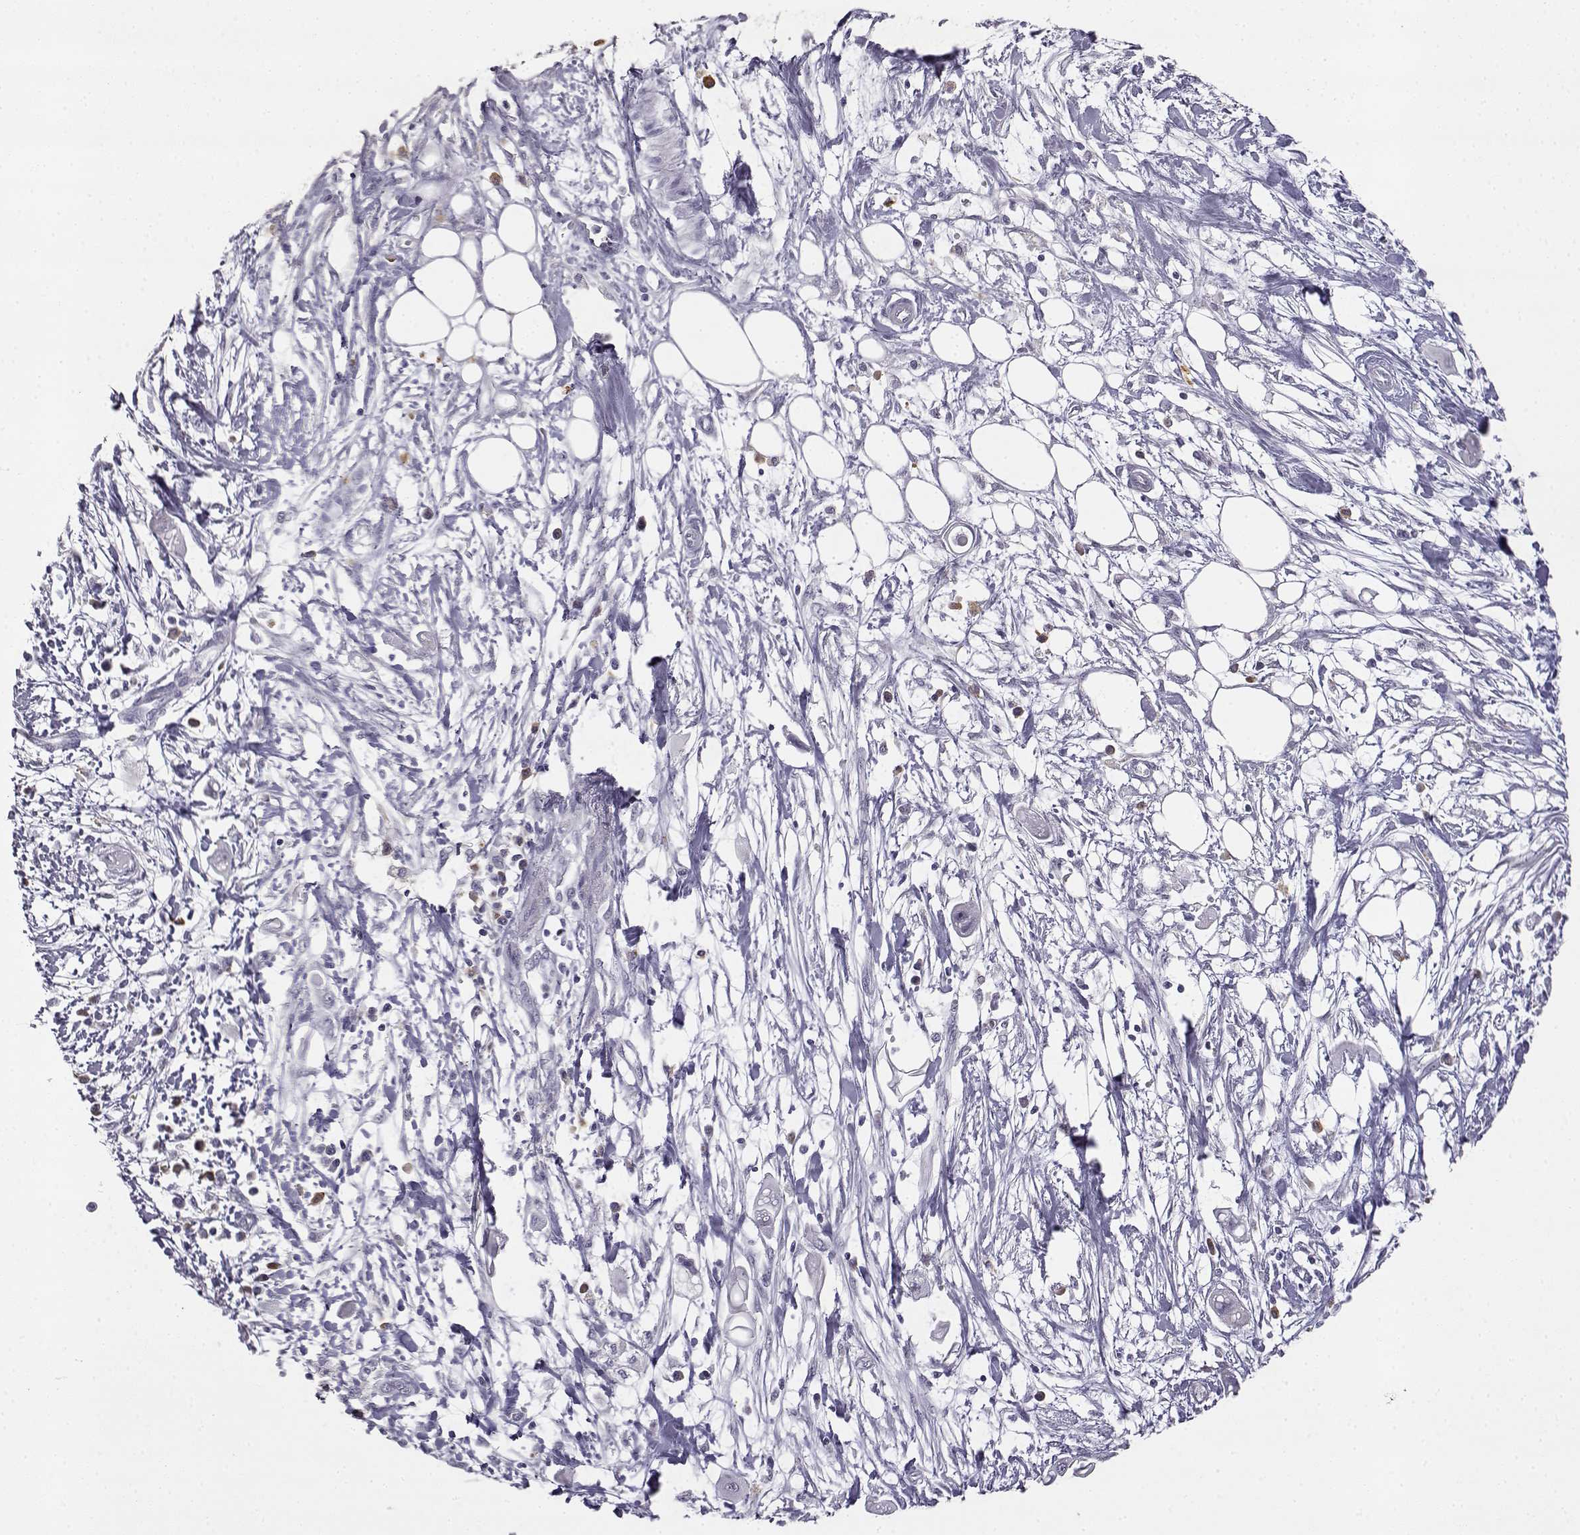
{"staining": {"intensity": "negative", "quantity": "none", "location": "none"}, "tissue": "pancreatic cancer", "cell_type": "Tumor cells", "image_type": "cancer", "snomed": [{"axis": "morphology", "description": "Adenocarcinoma, NOS"}, {"axis": "topography", "description": "Pancreas"}], "caption": "High power microscopy histopathology image of an immunohistochemistry micrograph of pancreatic adenocarcinoma, revealing no significant staining in tumor cells.", "gene": "VGF", "patient": {"sex": "male", "age": 50}}